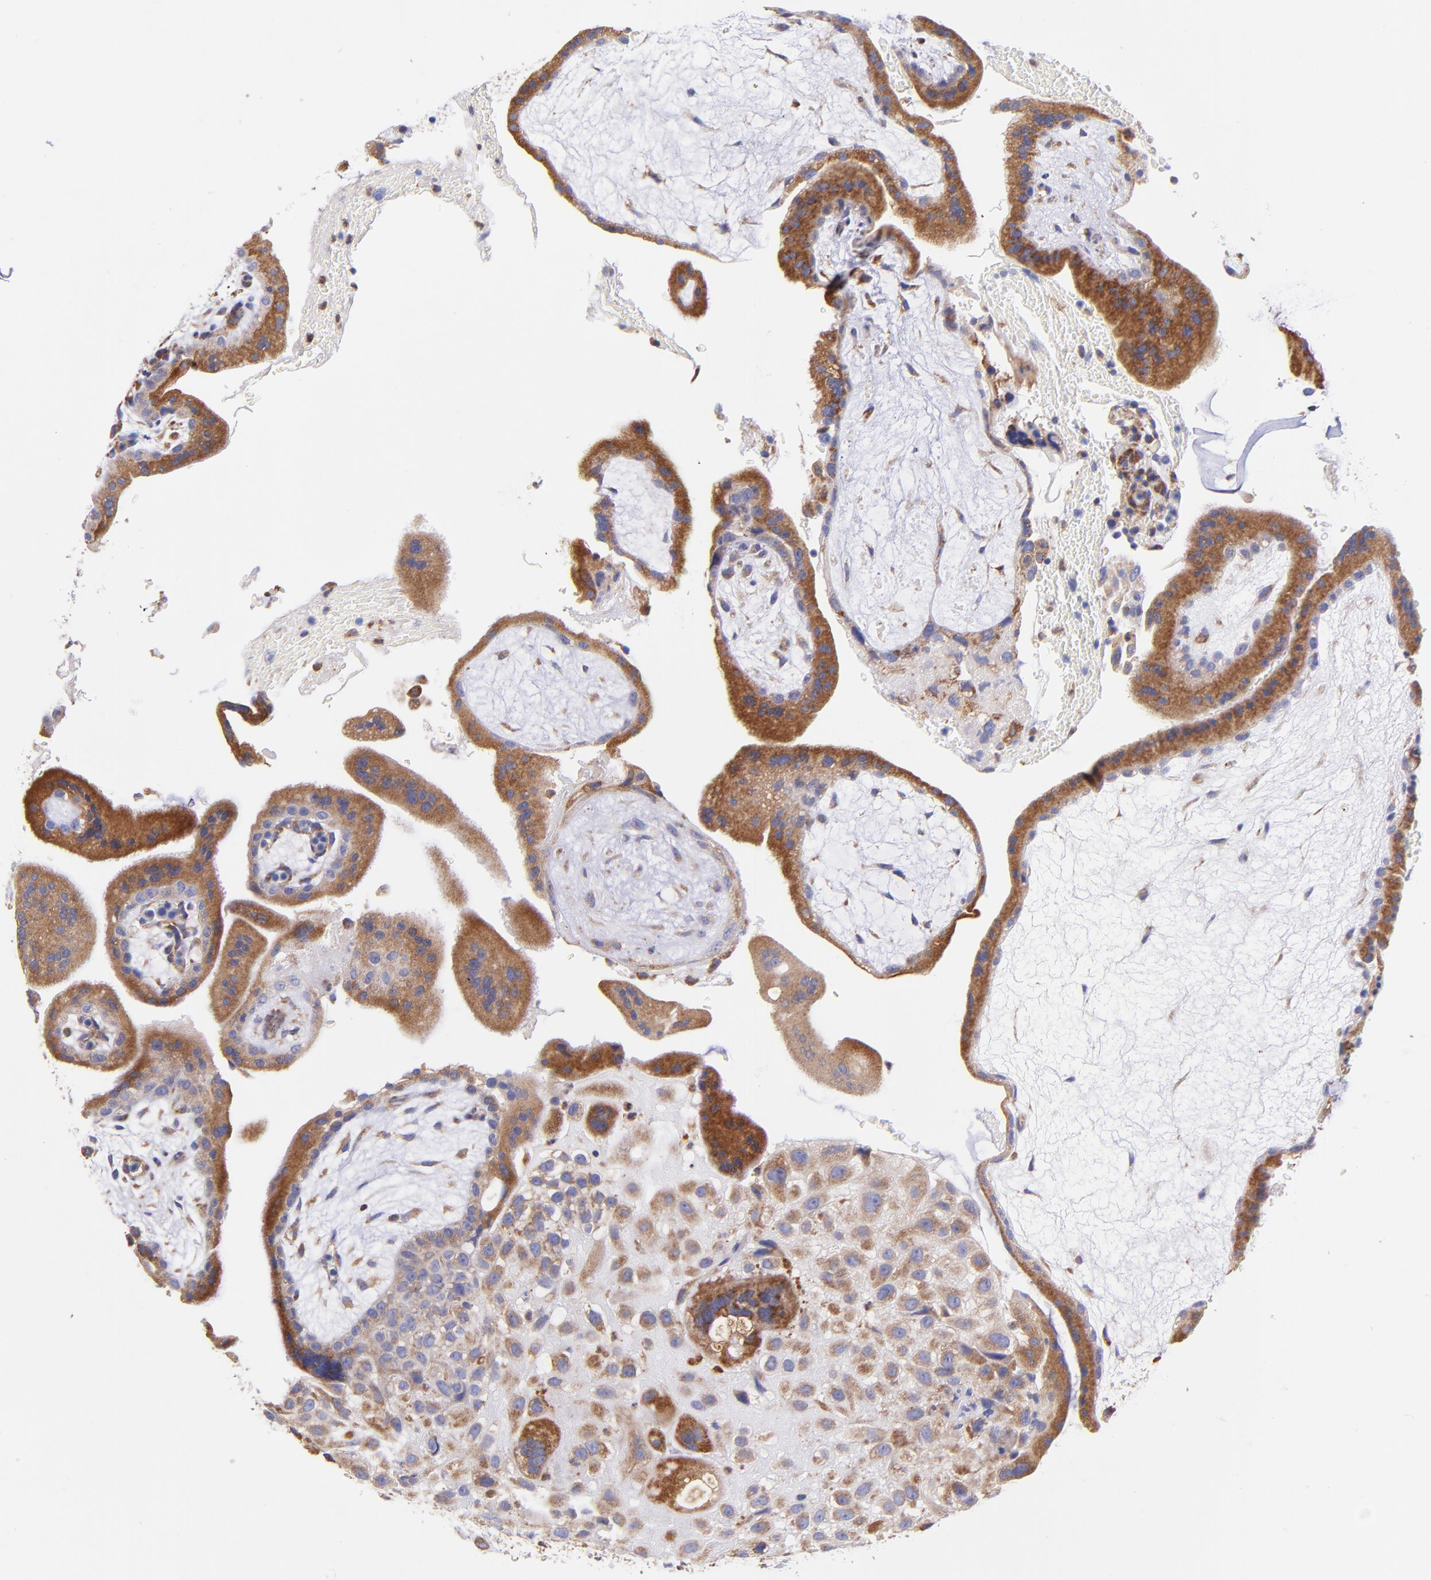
{"staining": {"intensity": "weak", "quantity": ">75%", "location": "cytoplasmic/membranous"}, "tissue": "placenta", "cell_type": "Decidual cells", "image_type": "normal", "snomed": [{"axis": "morphology", "description": "Normal tissue, NOS"}, {"axis": "topography", "description": "Placenta"}], "caption": "IHC staining of benign placenta, which reveals low levels of weak cytoplasmic/membranous expression in approximately >75% of decidual cells indicating weak cytoplasmic/membranous protein staining. The staining was performed using DAB (3,3'-diaminobenzidine) (brown) for protein detection and nuclei were counterstained in hematoxylin (blue).", "gene": "PREX1", "patient": {"sex": "female", "age": 35}}